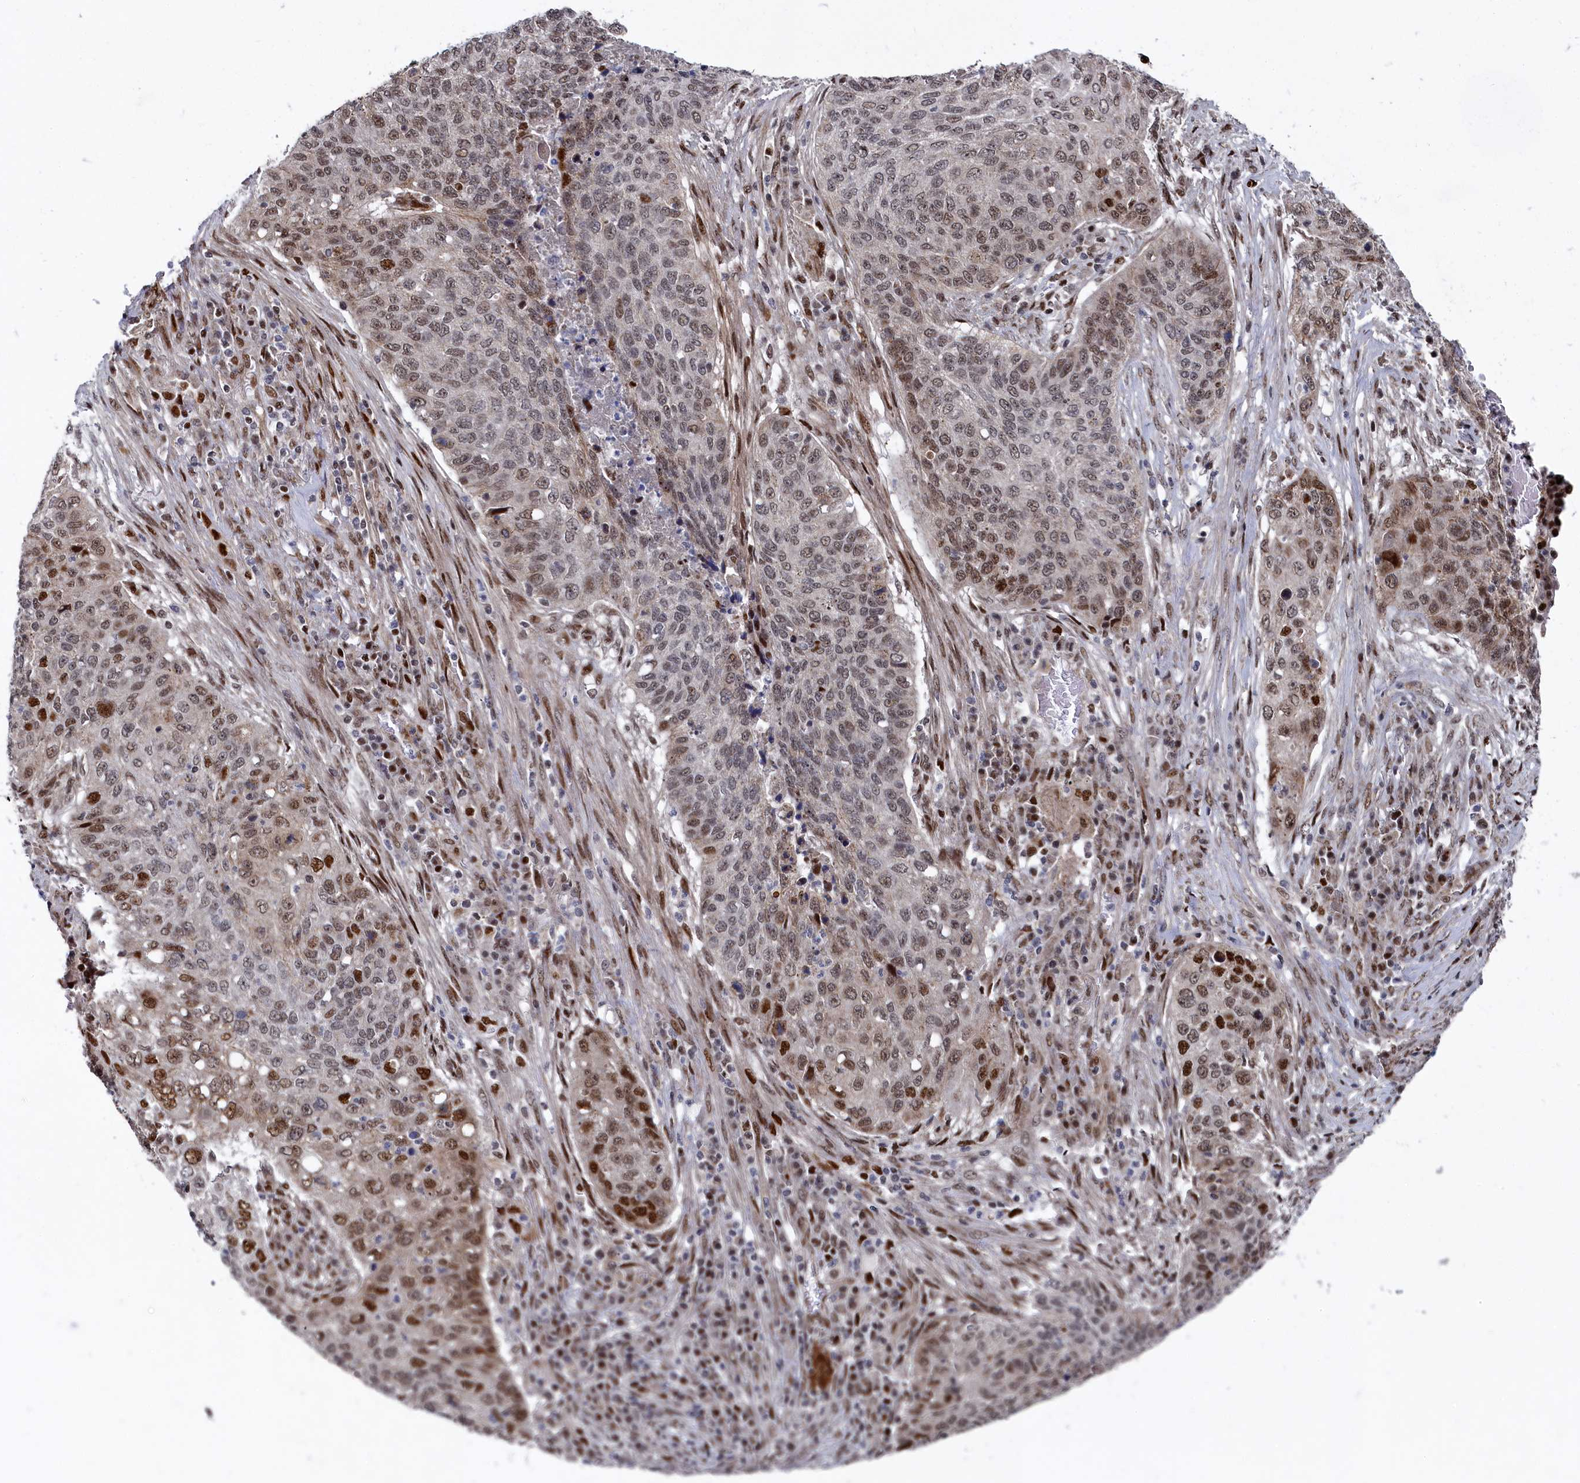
{"staining": {"intensity": "strong", "quantity": "<25%", "location": "nuclear"}, "tissue": "lung cancer", "cell_type": "Tumor cells", "image_type": "cancer", "snomed": [{"axis": "morphology", "description": "Squamous cell carcinoma, NOS"}, {"axis": "topography", "description": "Lung"}], "caption": "Brown immunohistochemical staining in lung squamous cell carcinoma displays strong nuclear positivity in about <25% of tumor cells.", "gene": "BUB3", "patient": {"sex": "female", "age": 63}}